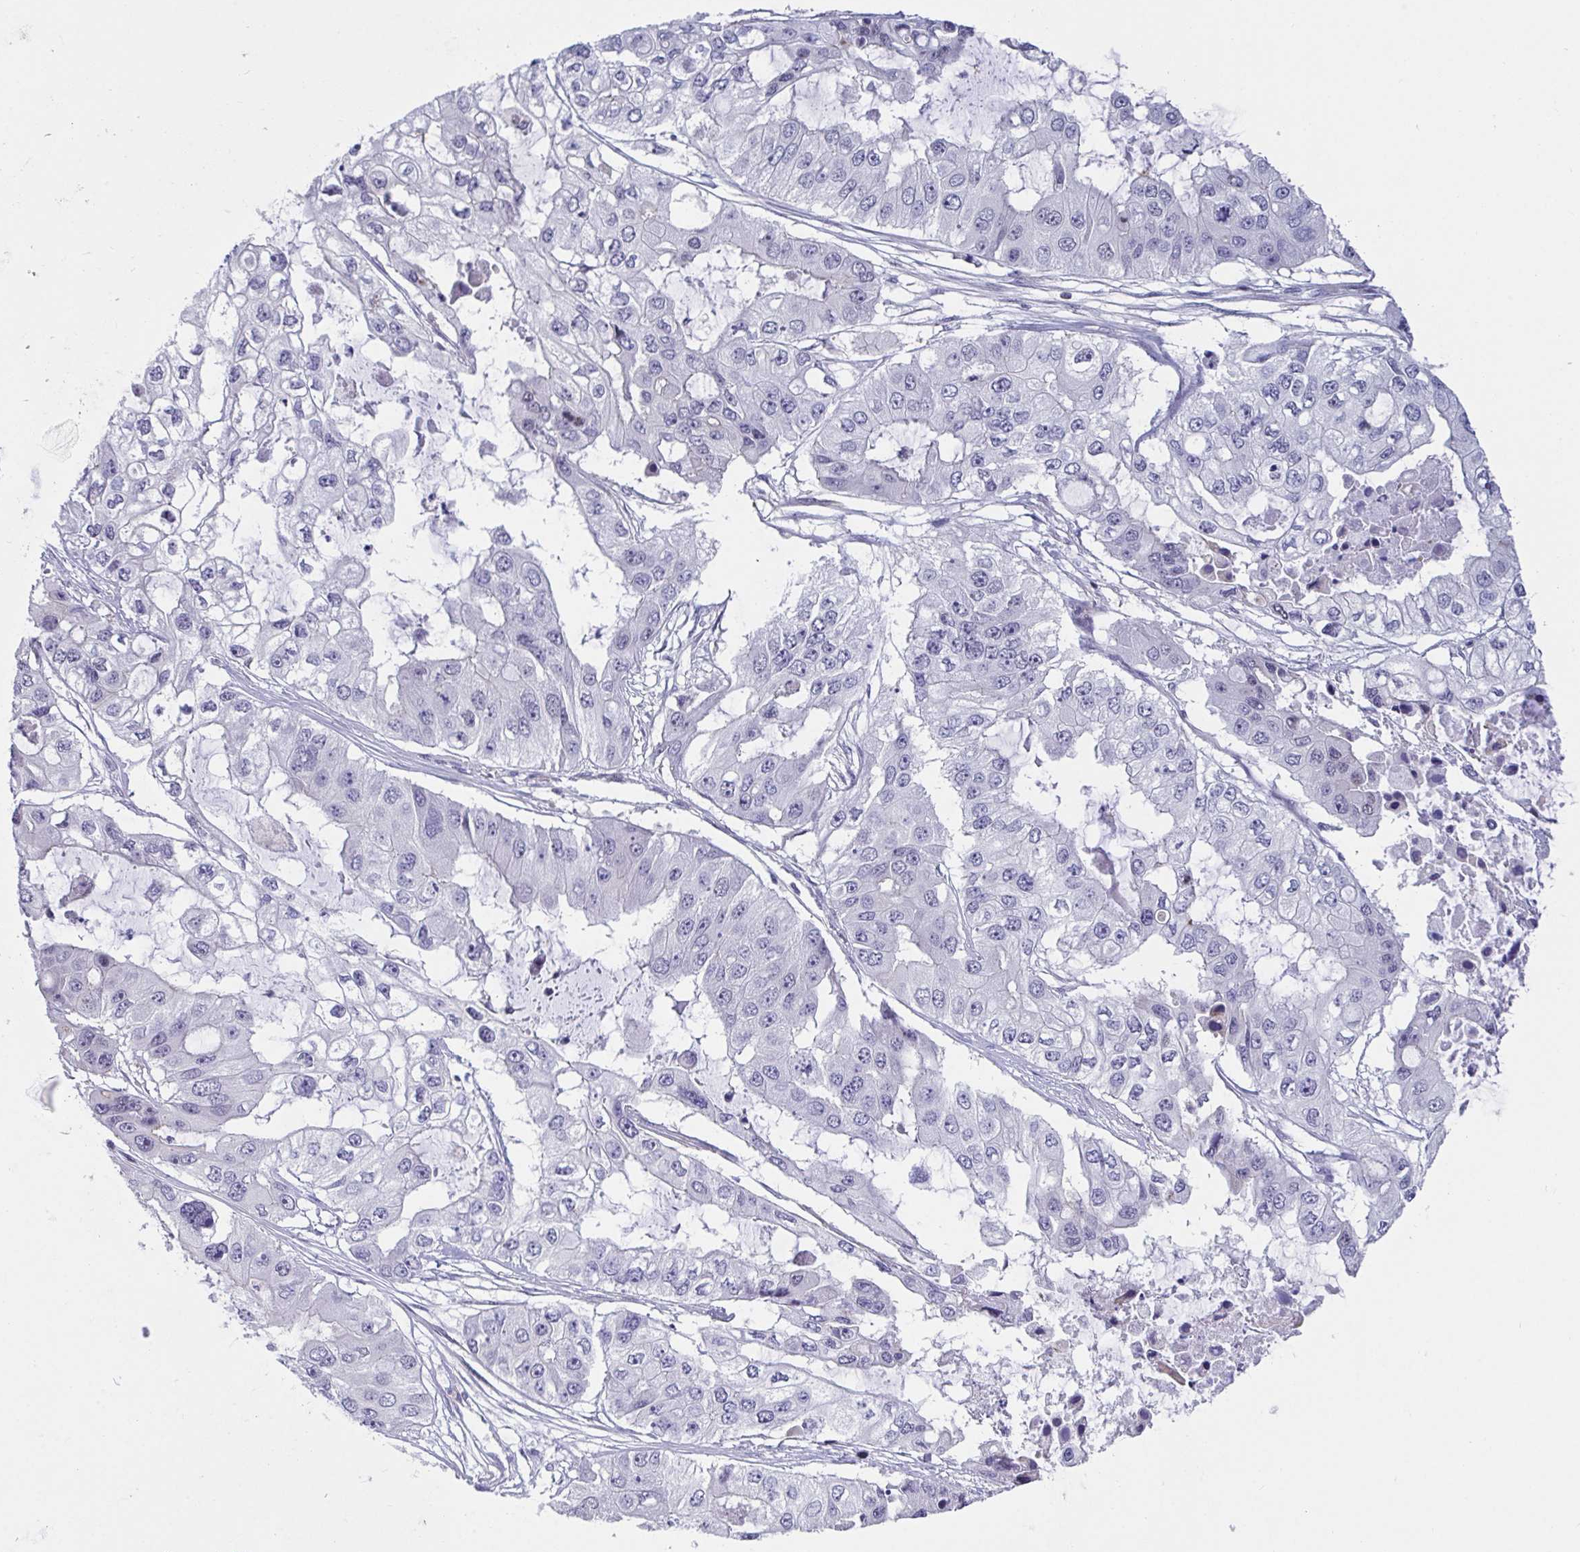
{"staining": {"intensity": "negative", "quantity": "none", "location": "none"}, "tissue": "ovarian cancer", "cell_type": "Tumor cells", "image_type": "cancer", "snomed": [{"axis": "morphology", "description": "Cystadenocarcinoma, serous, NOS"}, {"axis": "topography", "description": "Ovary"}], "caption": "Human serous cystadenocarcinoma (ovarian) stained for a protein using IHC exhibits no positivity in tumor cells.", "gene": "WDR72", "patient": {"sex": "female", "age": 56}}